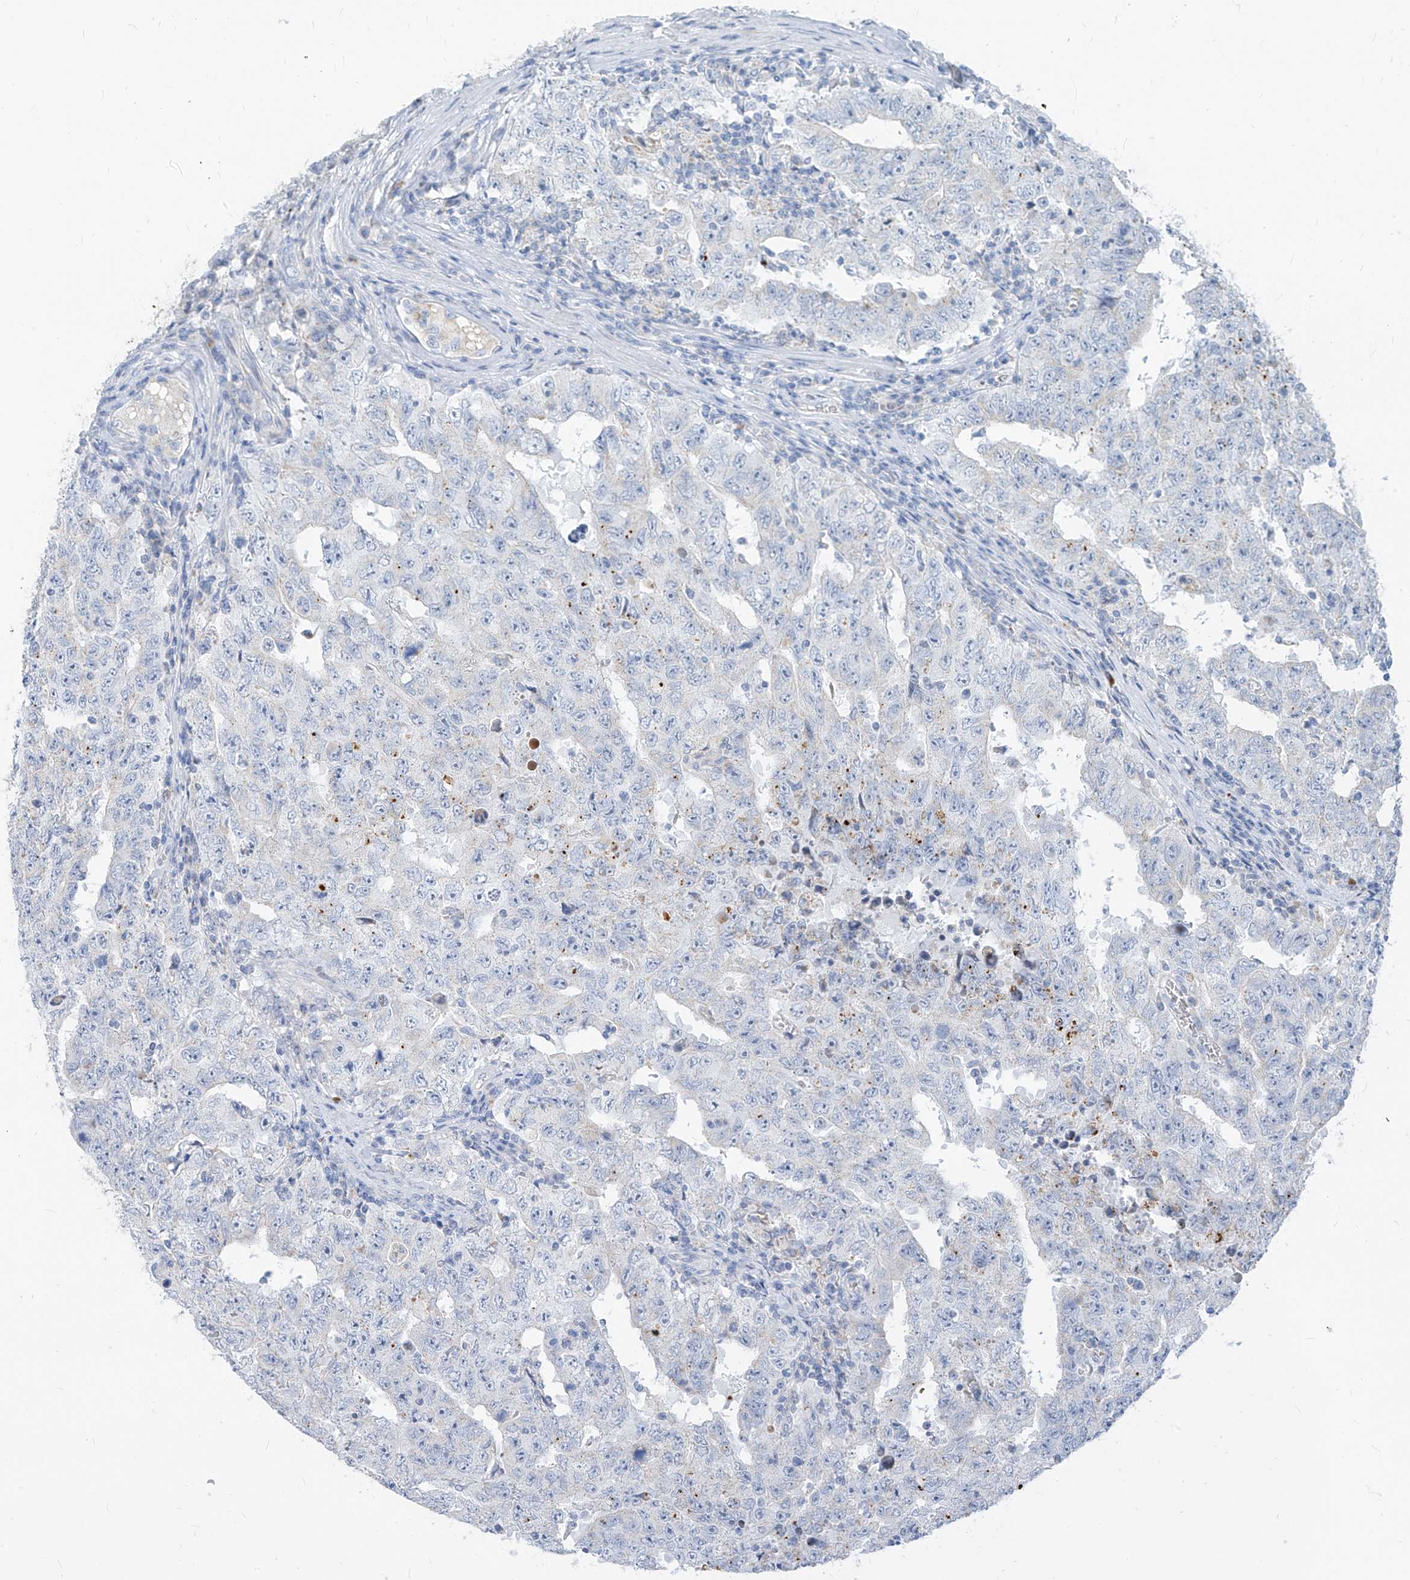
{"staining": {"intensity": "negative", "quantity": "none", "location": "none"}, "tissue": "testis cancer", "cell_type": "Tumor cells", "image_type": "cancer", "snomed": [{"axis": "morphology", "description": "Carcinoma, Embryonal, NOS"}, {"axis": "topography", "description": "Testis"}], "caption": "DAB immunohistochemical staining of human testis embryonal carcinoma exhibits no significant positivity in tumor cells. (DAB IHC with hematoxylin counter stain).", "gene": "ZNF404", "patient": {"sex": "male", "age": 26}}